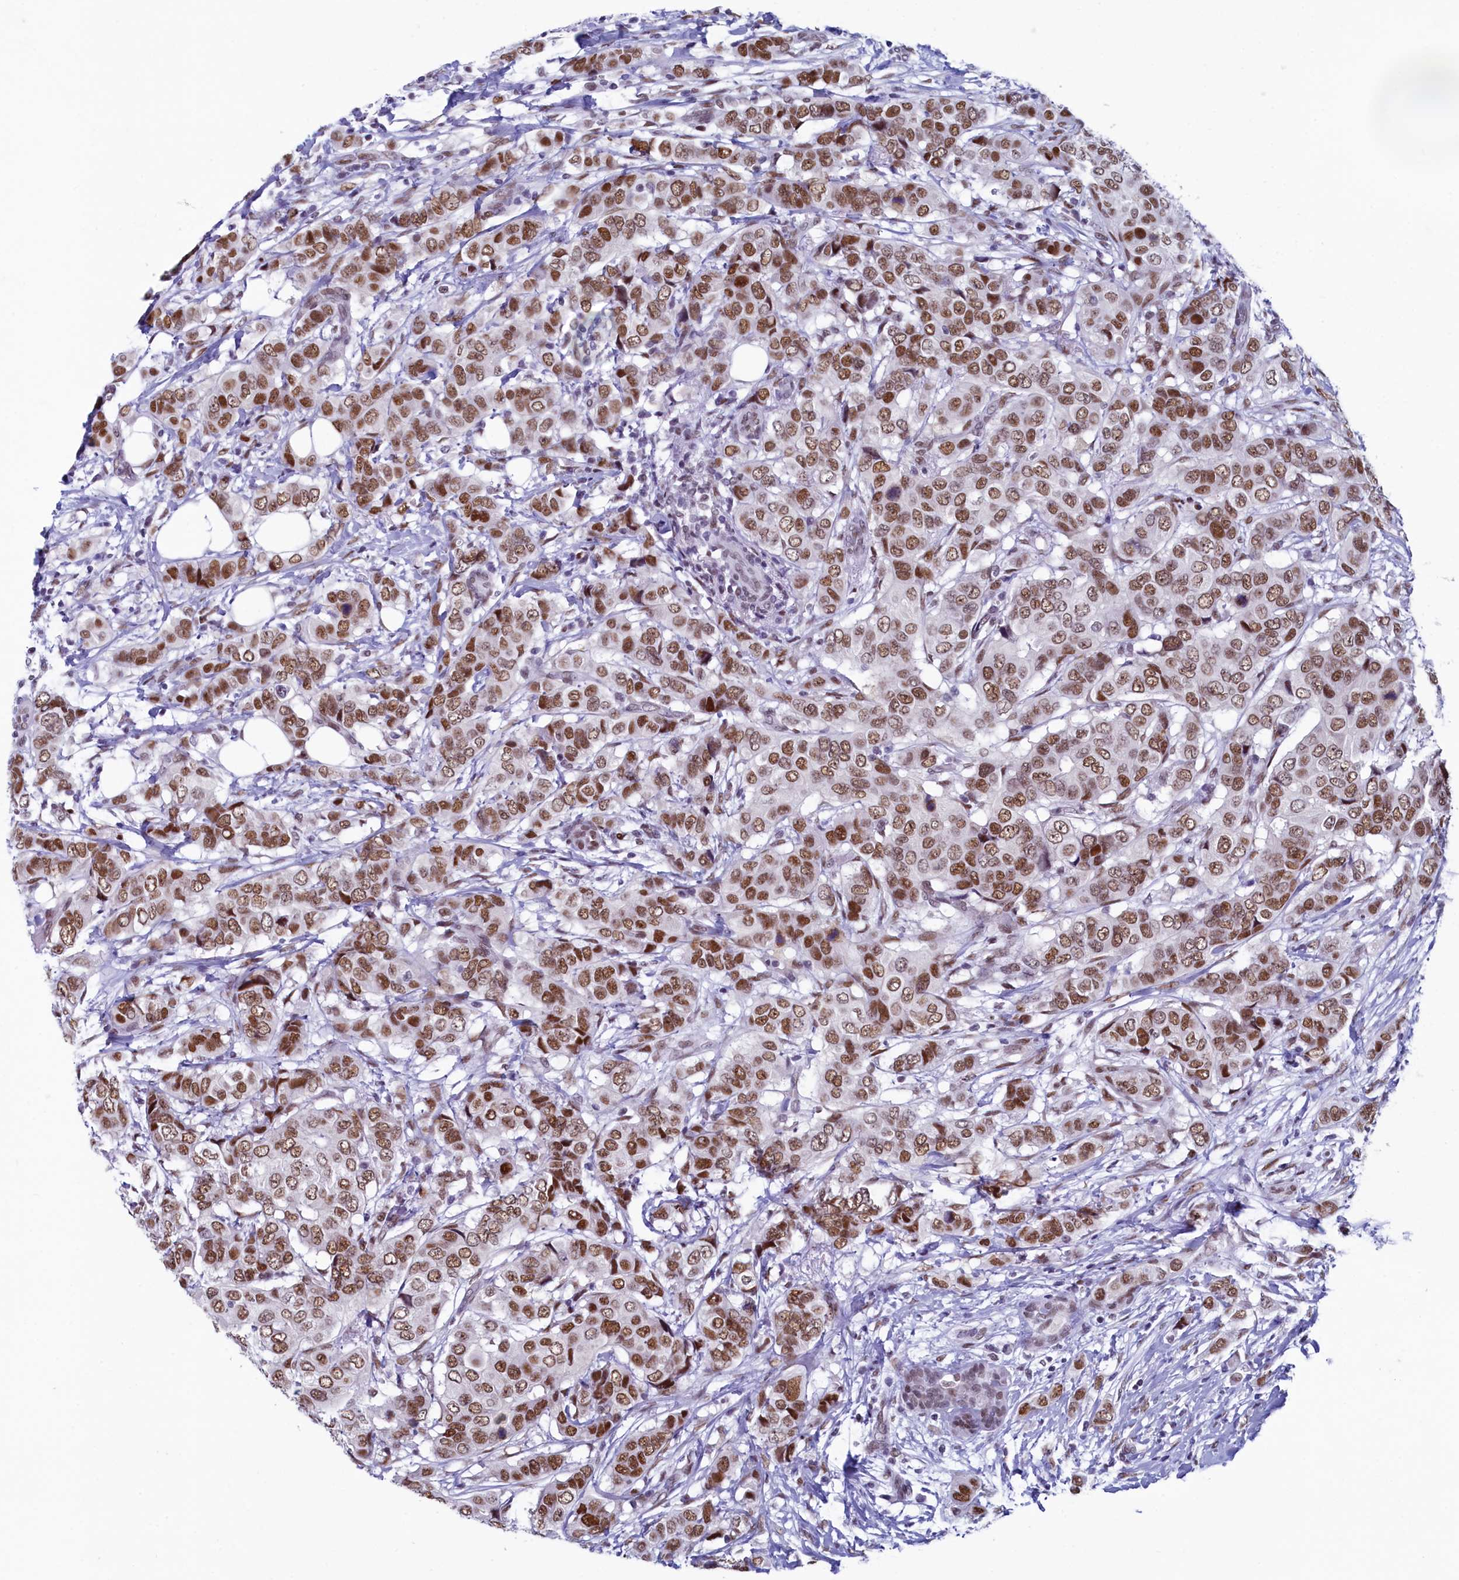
{"staining": {"intensity": "moderate", "quantity": ">75%", "location": "nuclear"}, "tissue": "breast cancer", "cell_type": "Tumor cells", "image_type": "cancer", "snomed": [{"axis": "morphology", "description": "Lobular carcinoma"}, {"axis": "topography", "description": "Breast"}], "caption": "Breast cancer stained with a brown dye exhibits moderate nuclear positive expression in about >75% of tumor cells.", "gene": "SUGP2", "patient": {"sex": "female", "age": 51}}